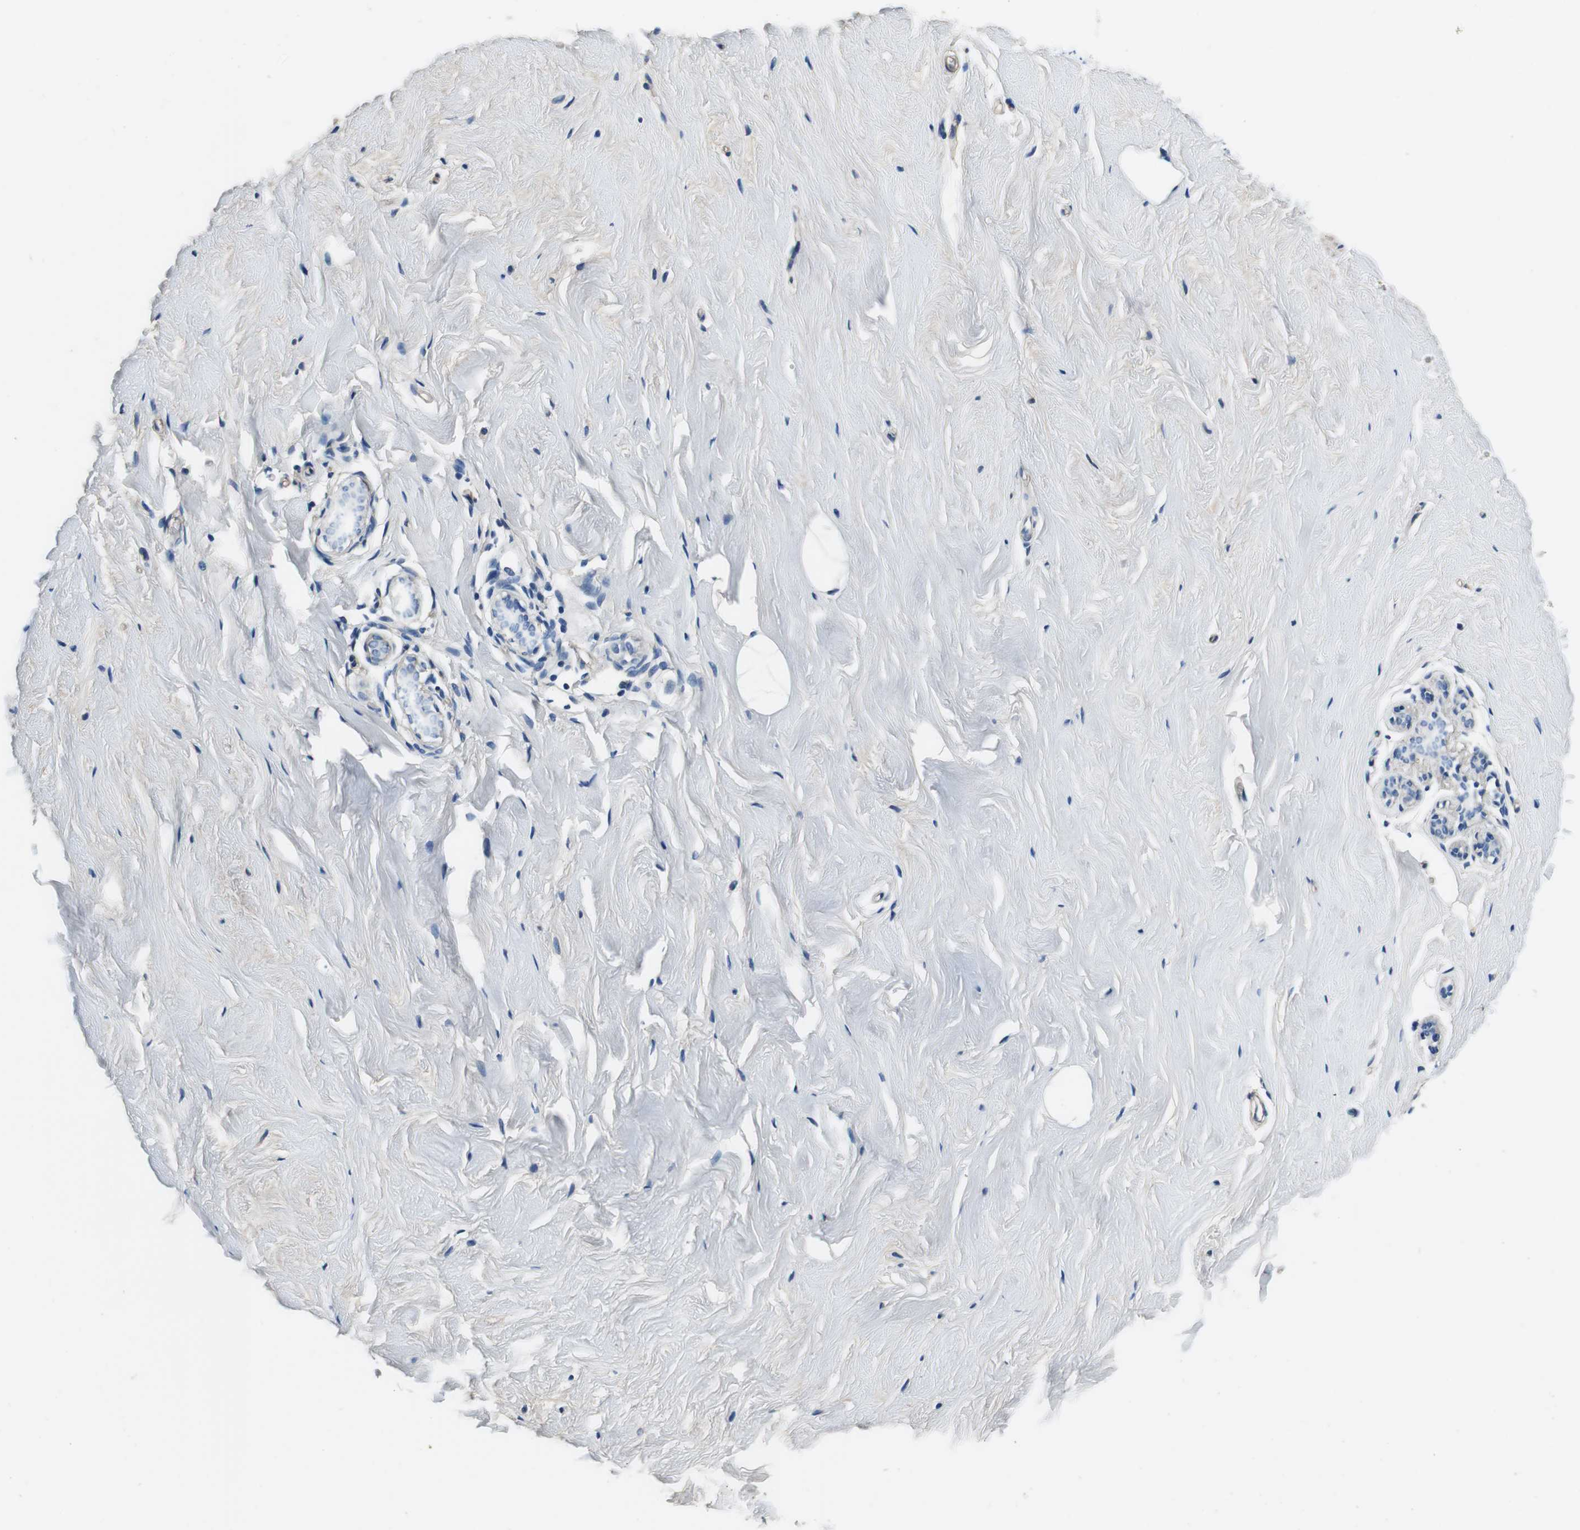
{"staining": {"intensity": "negative", "quantity": "none", "location": "none"}, "tissue": "breast", "cell_type": "Adipocytes", "image_type": "normal", "snomed": [{"axis": "morphology", "description": "Normal tissue, NOS"}, {"axis": "topography", "description": "Breast"}], "caption": "DAB (3,3'-diaminobenzidine) immunohistochemical staining of unremarkable human breast displays no significant expression in adipocytes. (DAB immunohistochemistry (IHC) visualized using brightfield microscopy, high magnification).", "gene": "CASQ1", "patient": {"sex": "female", "age": 75}}